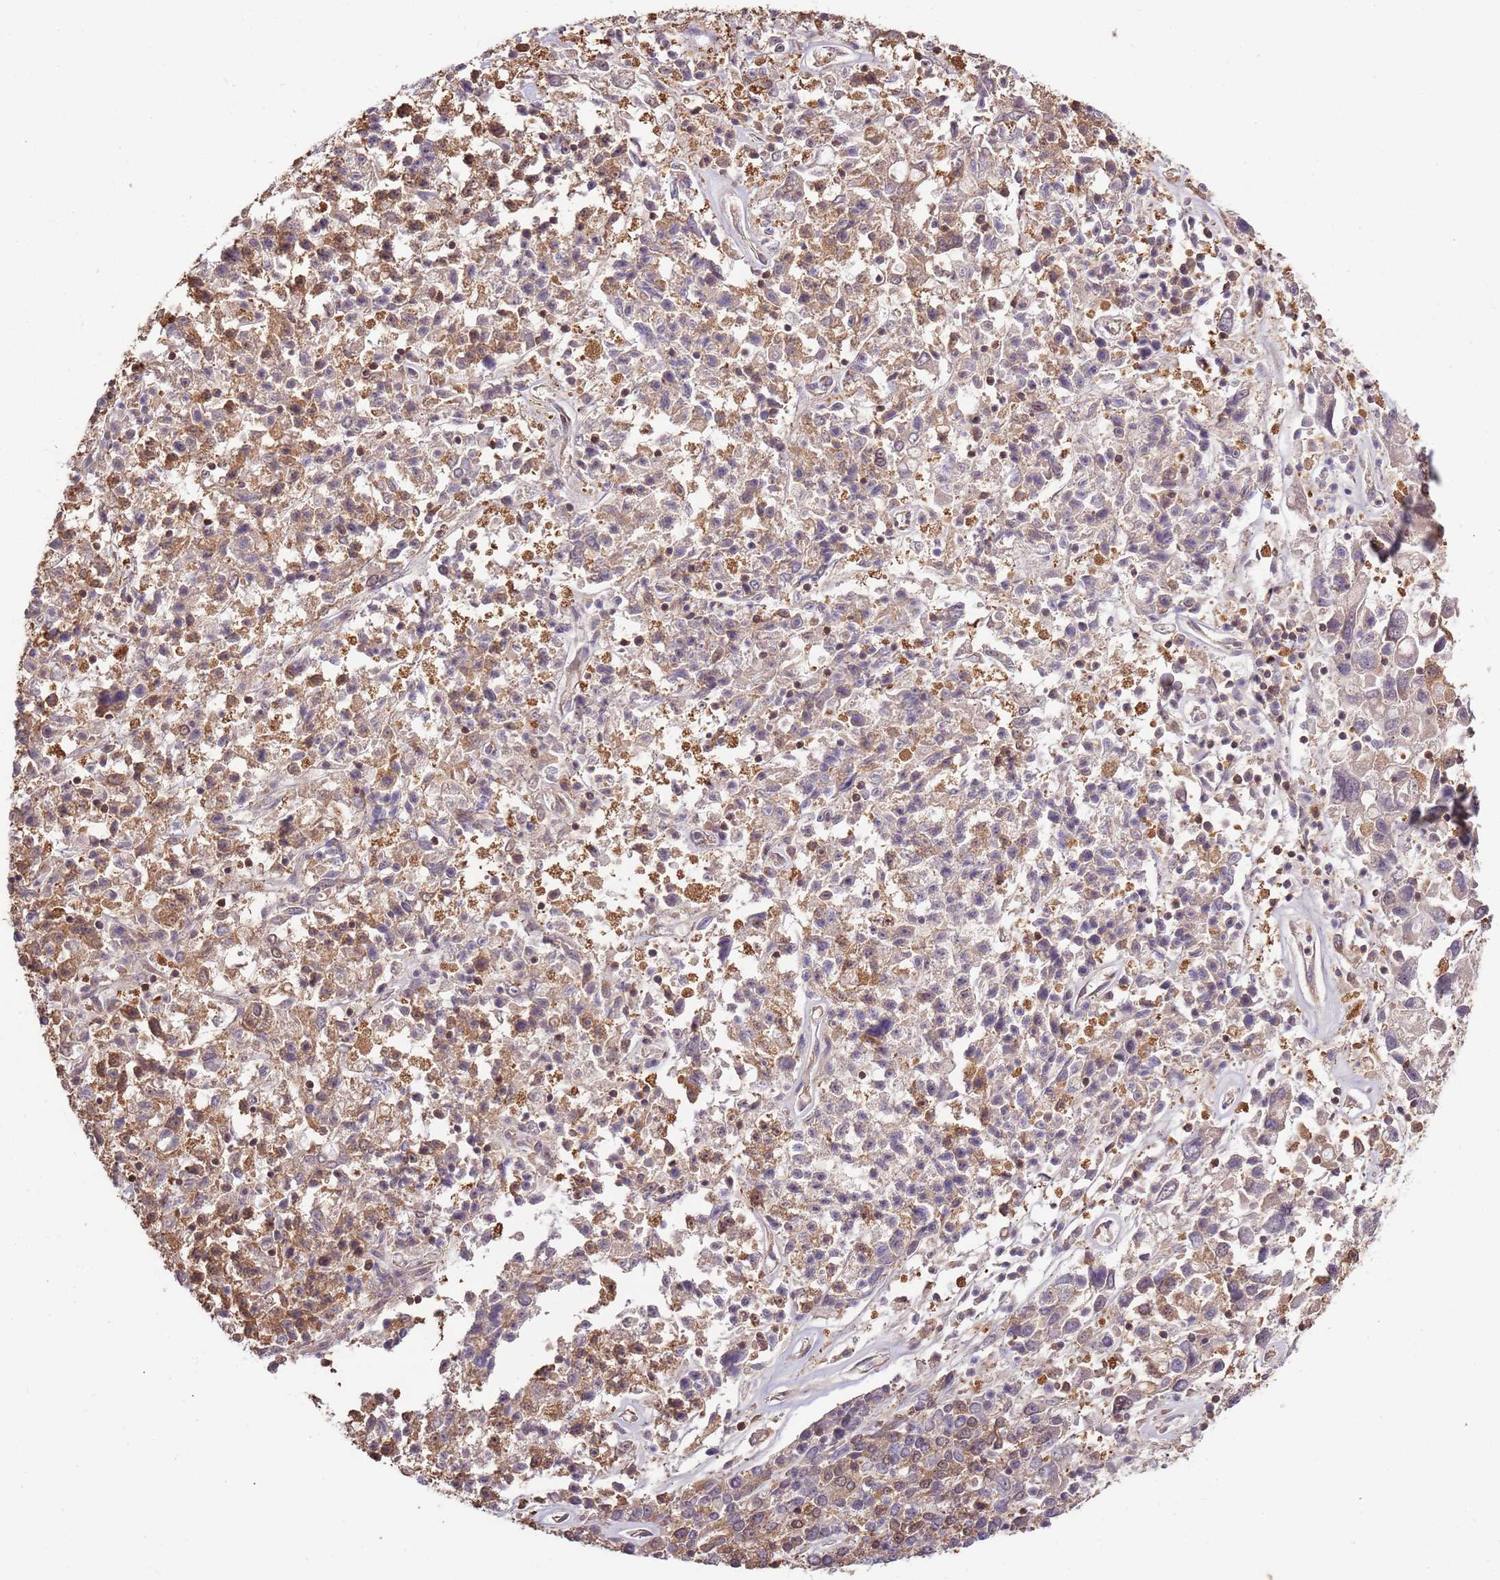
{"staining": {"intensity": "moderate", "quantity": "25%-75%", "location": "cytoplasmic/membranous,nuclear"}, "tissue": "ovarian cancer", "cell_type": "Tumor cells", "image_type": "cancer", "snomed": [{"axis": "morphology", "description": "Carcinoma, endometroid"}, {"axis": "topography", "description": "Ovary"}], "caption": "Tumor cells show moderate cytoplasmic/membranous and nuclear expression in approximately 25%-75% of cells in ovarian cancer (endometroid carcinoma).", "gene": "IL17RD", "patient": {"sex": "female", "age": 62}}